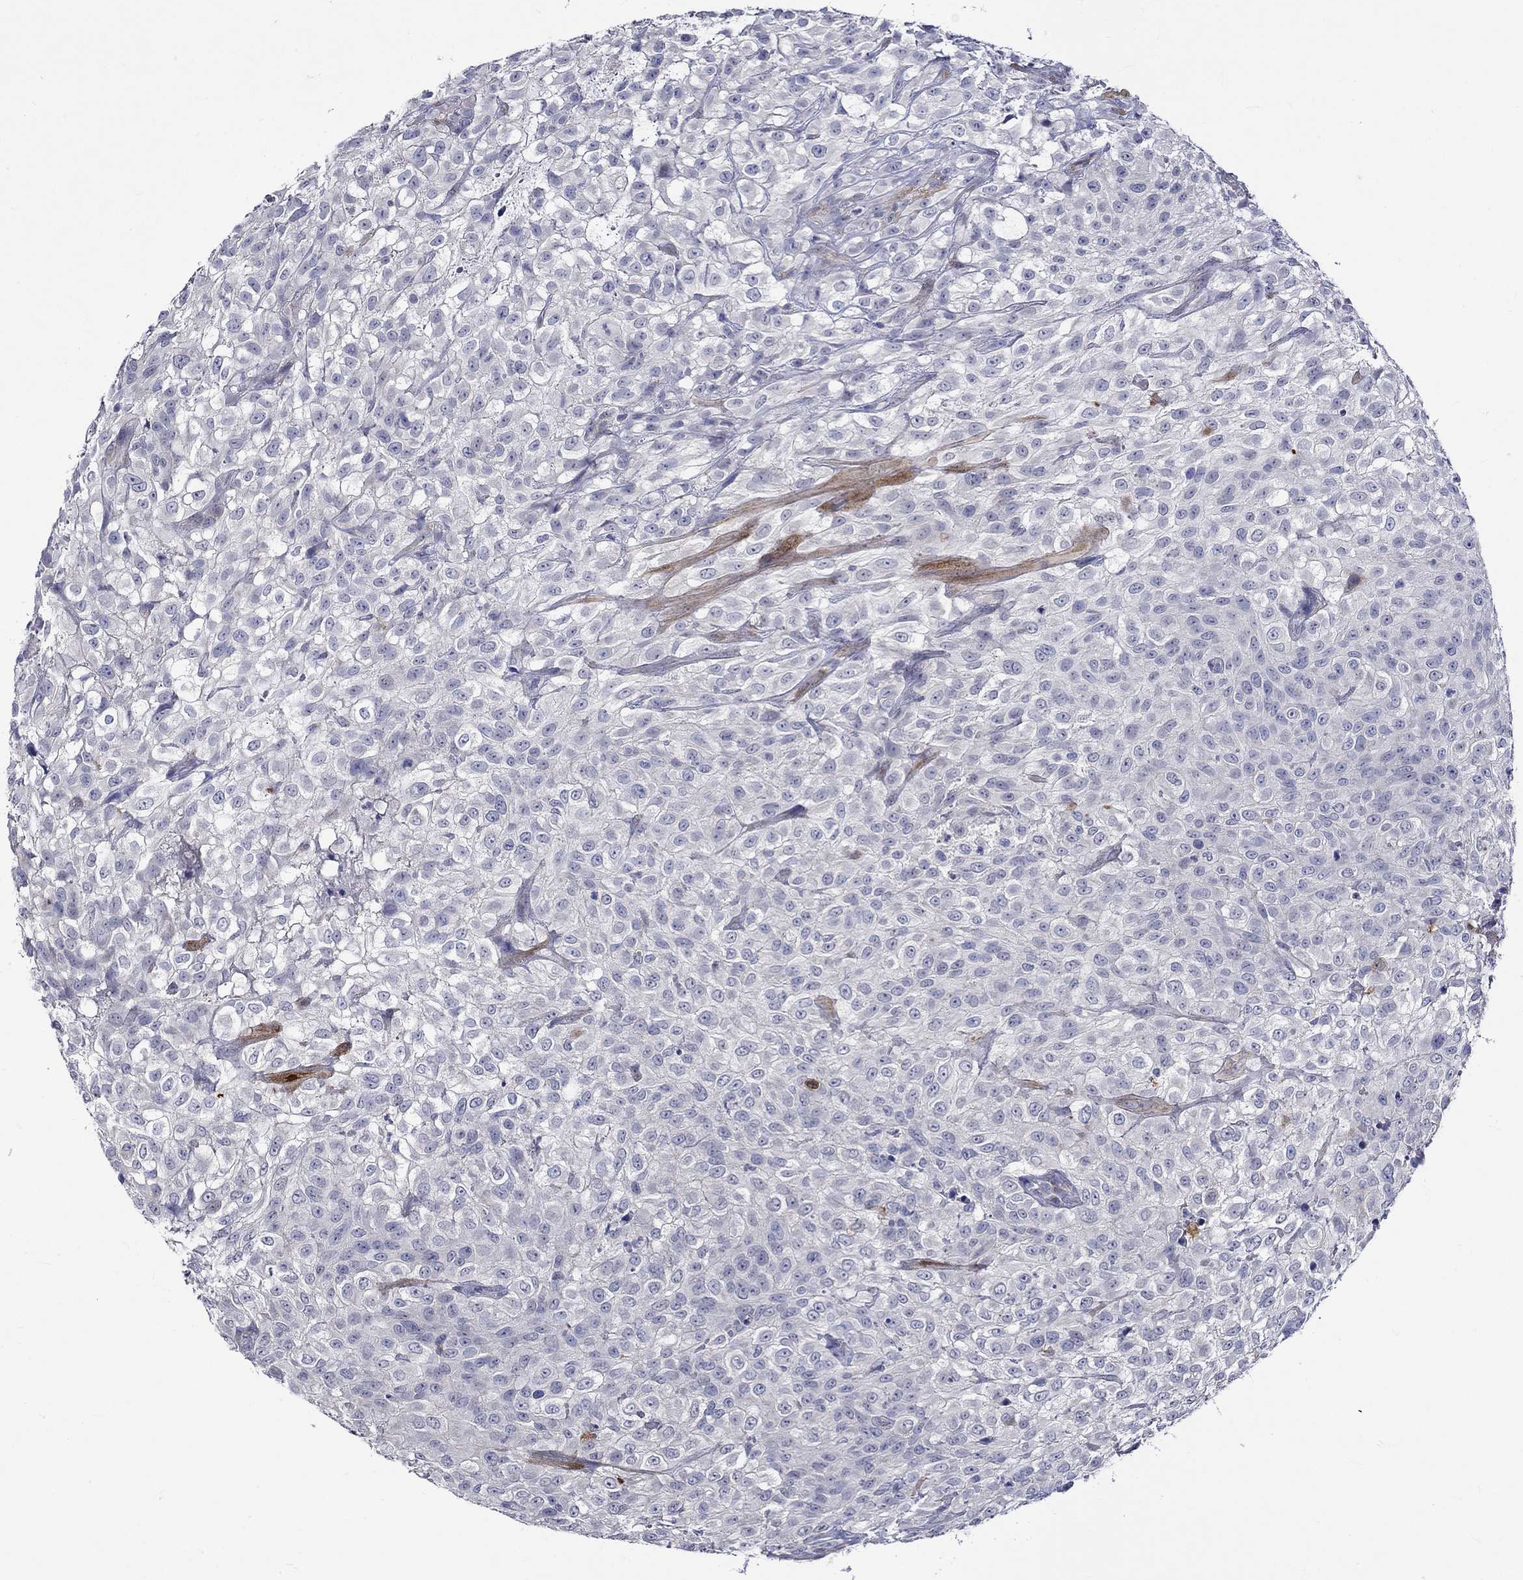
{"staining": {"intensity": "negative", "quantity": "none", "location": "none"}, "tissue": "urothelial cancer", "cell_type": "Tumor cells", "image_type": "cancer", "snomed": [{"axis": "morphology", "description": "Urothelial carcinoma, High grade"}, {"axis": "topography", "description": "Urinary bladder"}], "caption": "High power microscopy histopathology image of an immunohistochemistry (IHC) histopathology image of urothelial cancer, revealing no significant expression in tumor cells.", "gene": "CRYAB", "patient": {"sex": "male", "age": 56}}